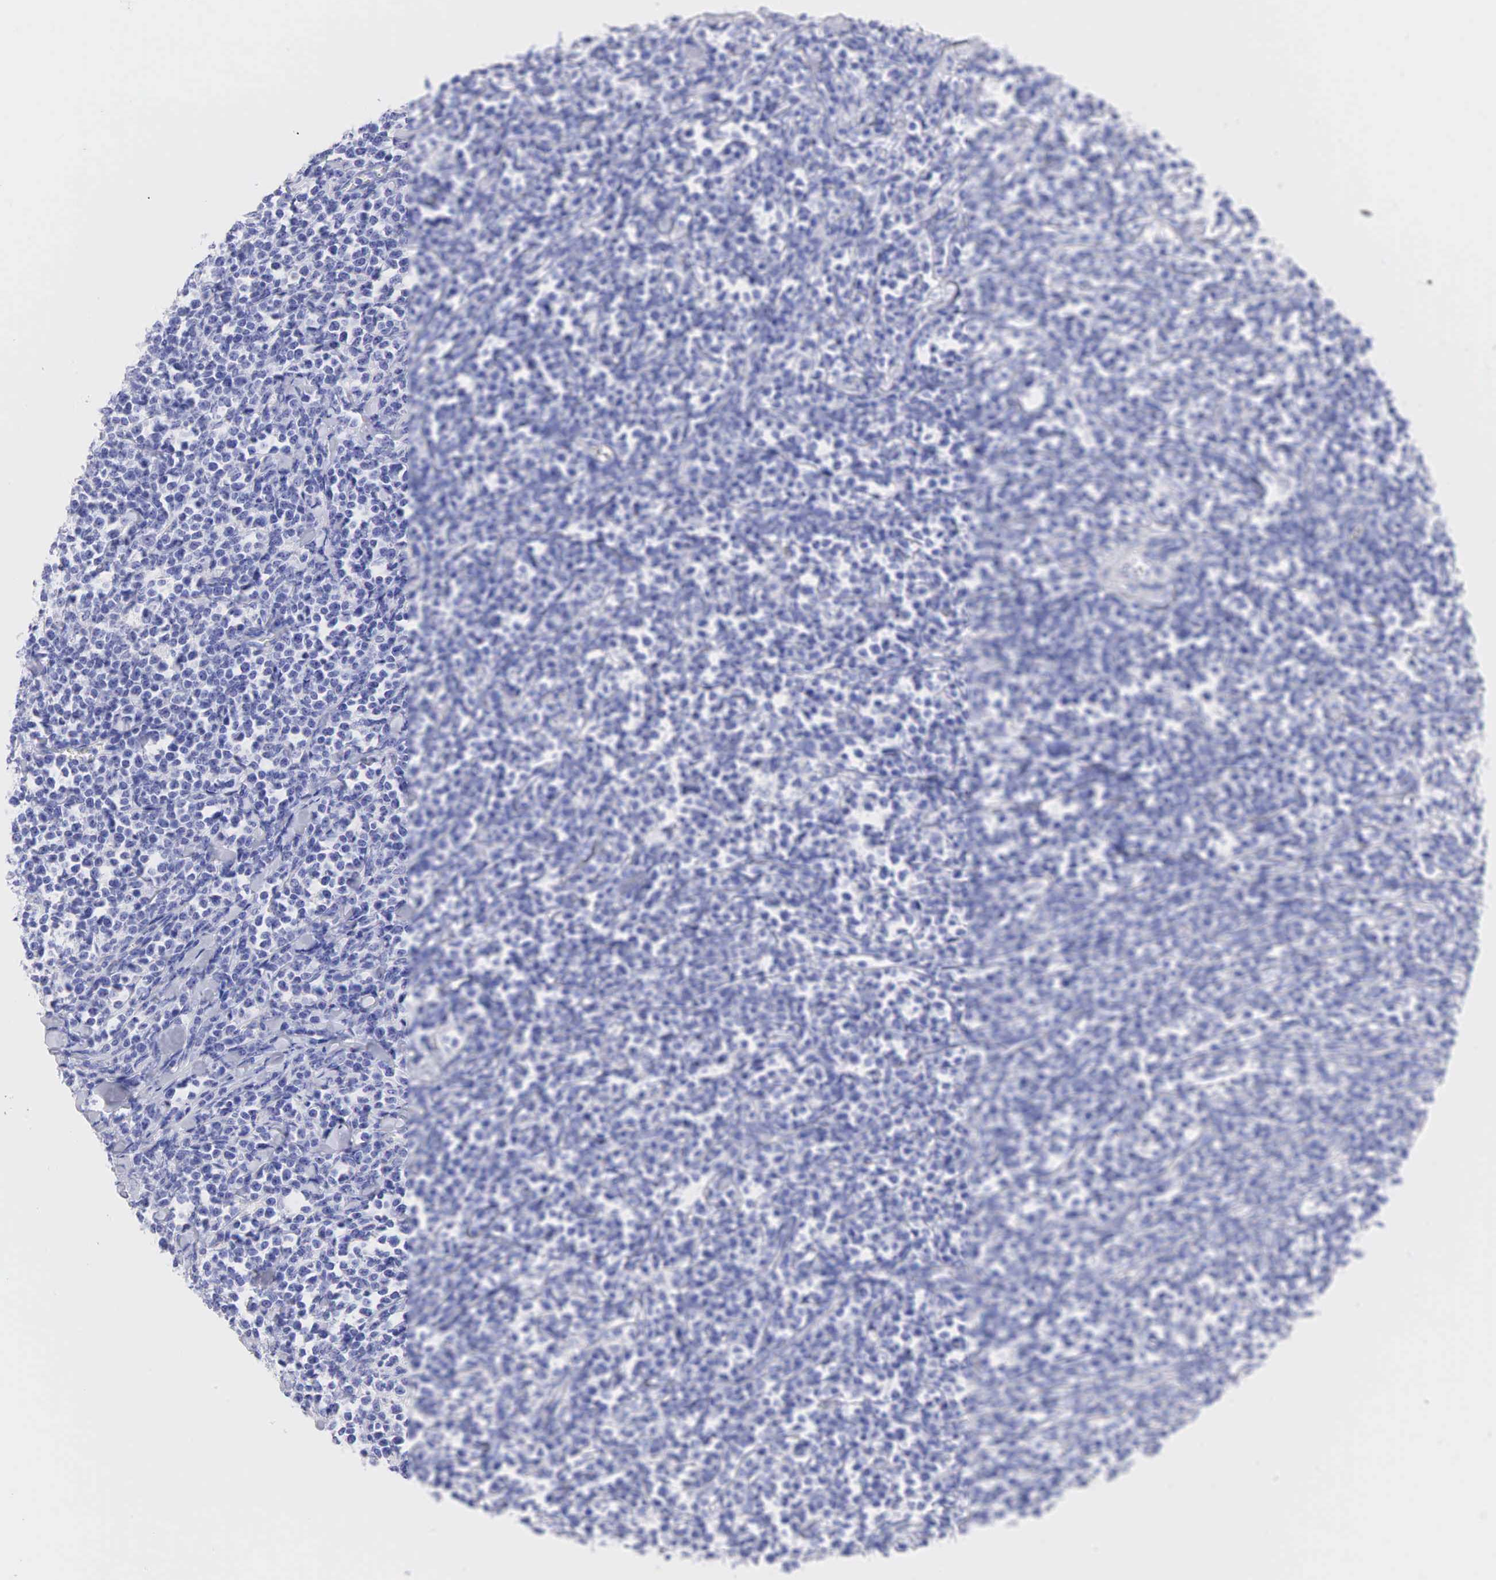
{"staining": {"intensity": "negative", "quantity": "none", "location": "none"}, "tissue": "lymphoma", "cell_type": "Tumor cells", "image_type": "cancer", "snomed": [{"axis": "morphology", "description": "Malignant lymphoma, non-Hodgkin's type, High grade"}, {"axis": "topography", "description": "Small intestine"}, {"axis": "topography", "description": "Colon"}], "caption": "Tumor cells show no significant protein positivity in high-grade malignant lymphoma, non-Hodgkin's type.", "gene": "KRT14", "patient": {"sex": "male", "age": 8}}